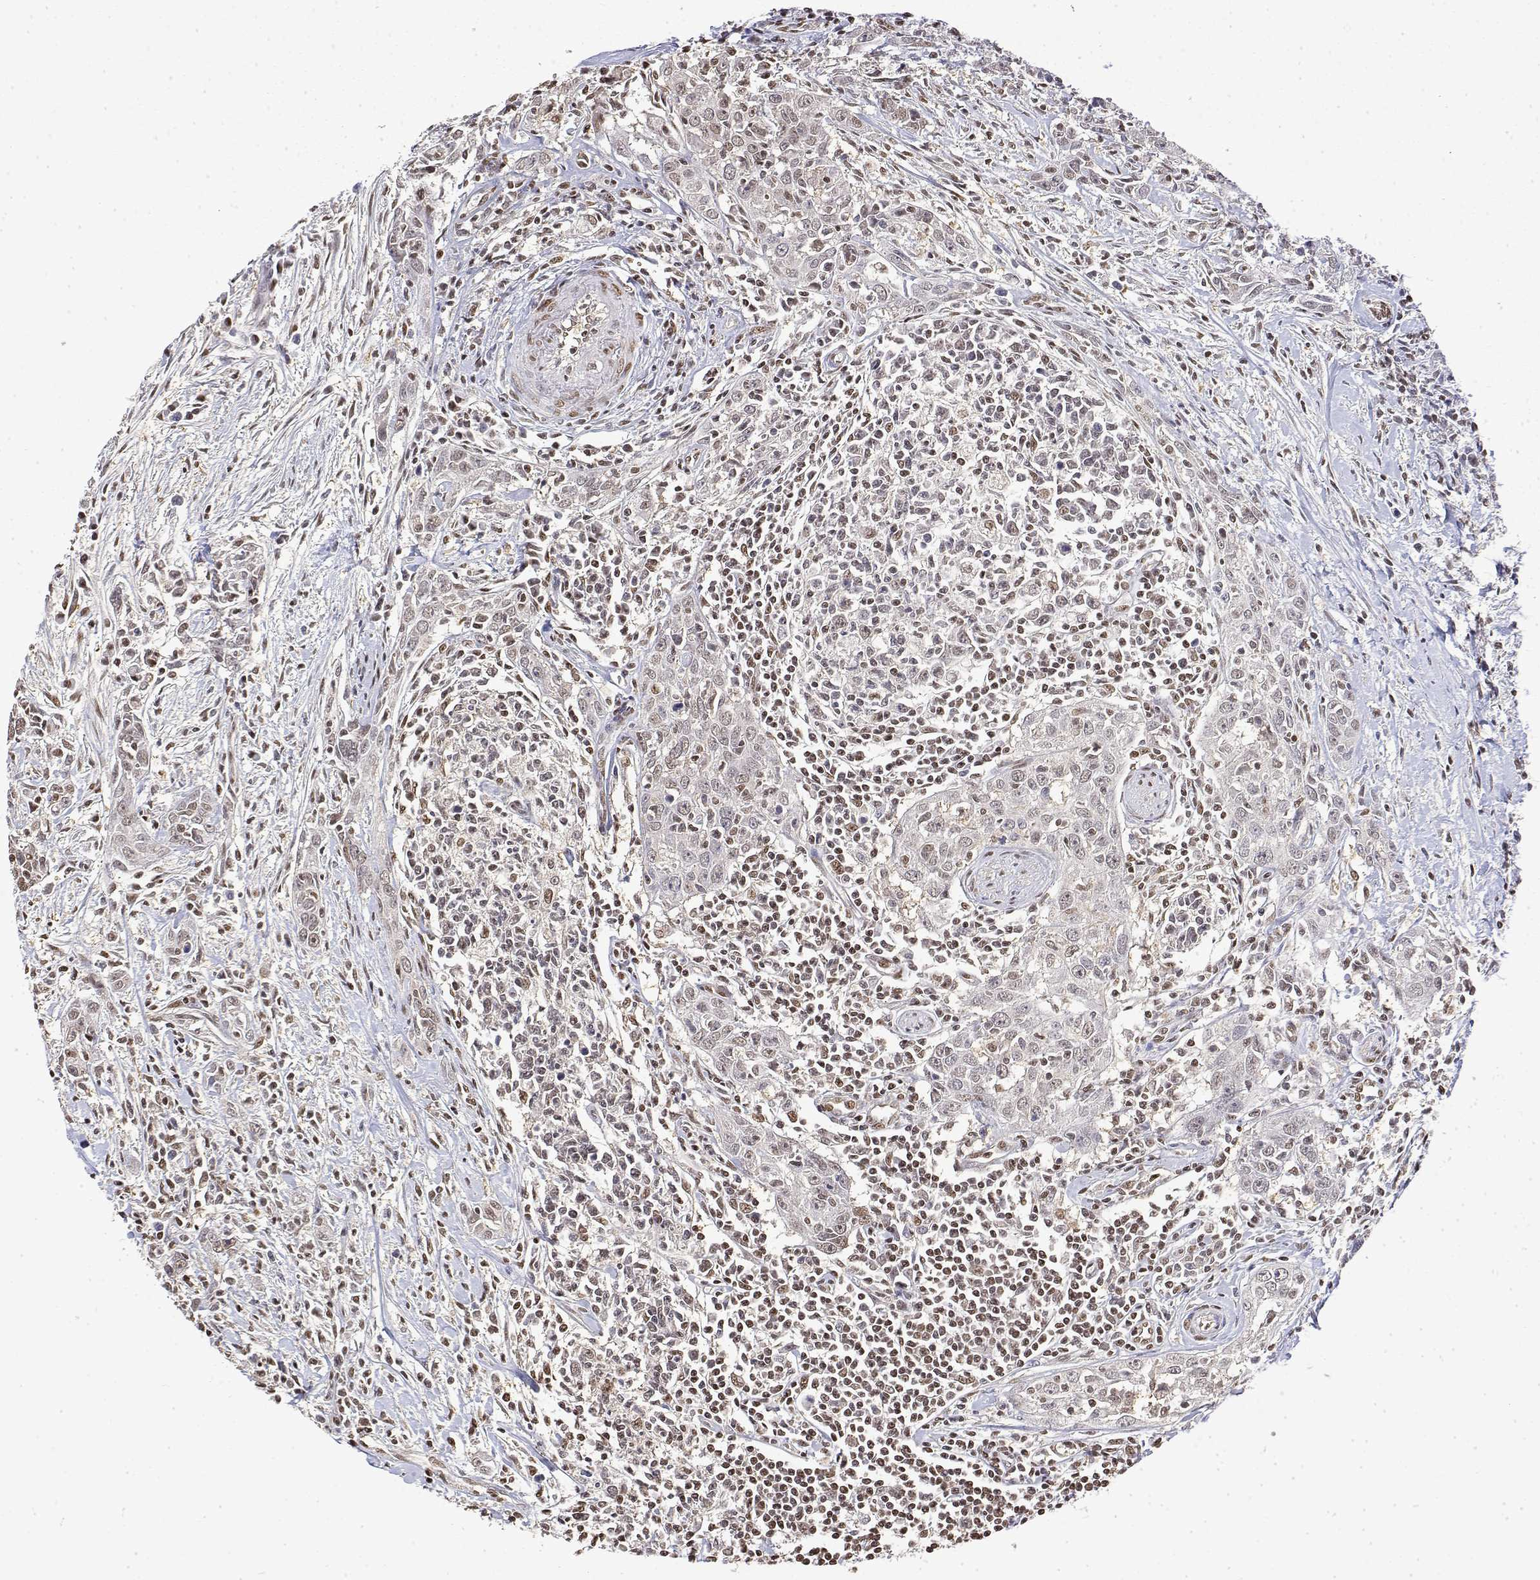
{"staining": {"intensity": "weak", "quantity": ">75%", "location": "nuclear"}, "tissue": "urothelial cancer", "cell_type": "Tumor cells", "image_type": "cancer", "snomed": [{"axis": "morphology", "description": "Urothelial carcinoma, High grade"}, {"axis": "topography", "description": "Urinary bladder"}], "caption": "IHC image of neoplastic tissue: human high-grade urothelial carcinoma stained using immunohistochemistry (IHC) exhibits low levels of weak protein expression localized specifically in the nuclear of tumor cells, appearing as a nuclear brown color.", "gene": "TPI1", "patient": {"sex": "male", "age": 83}}